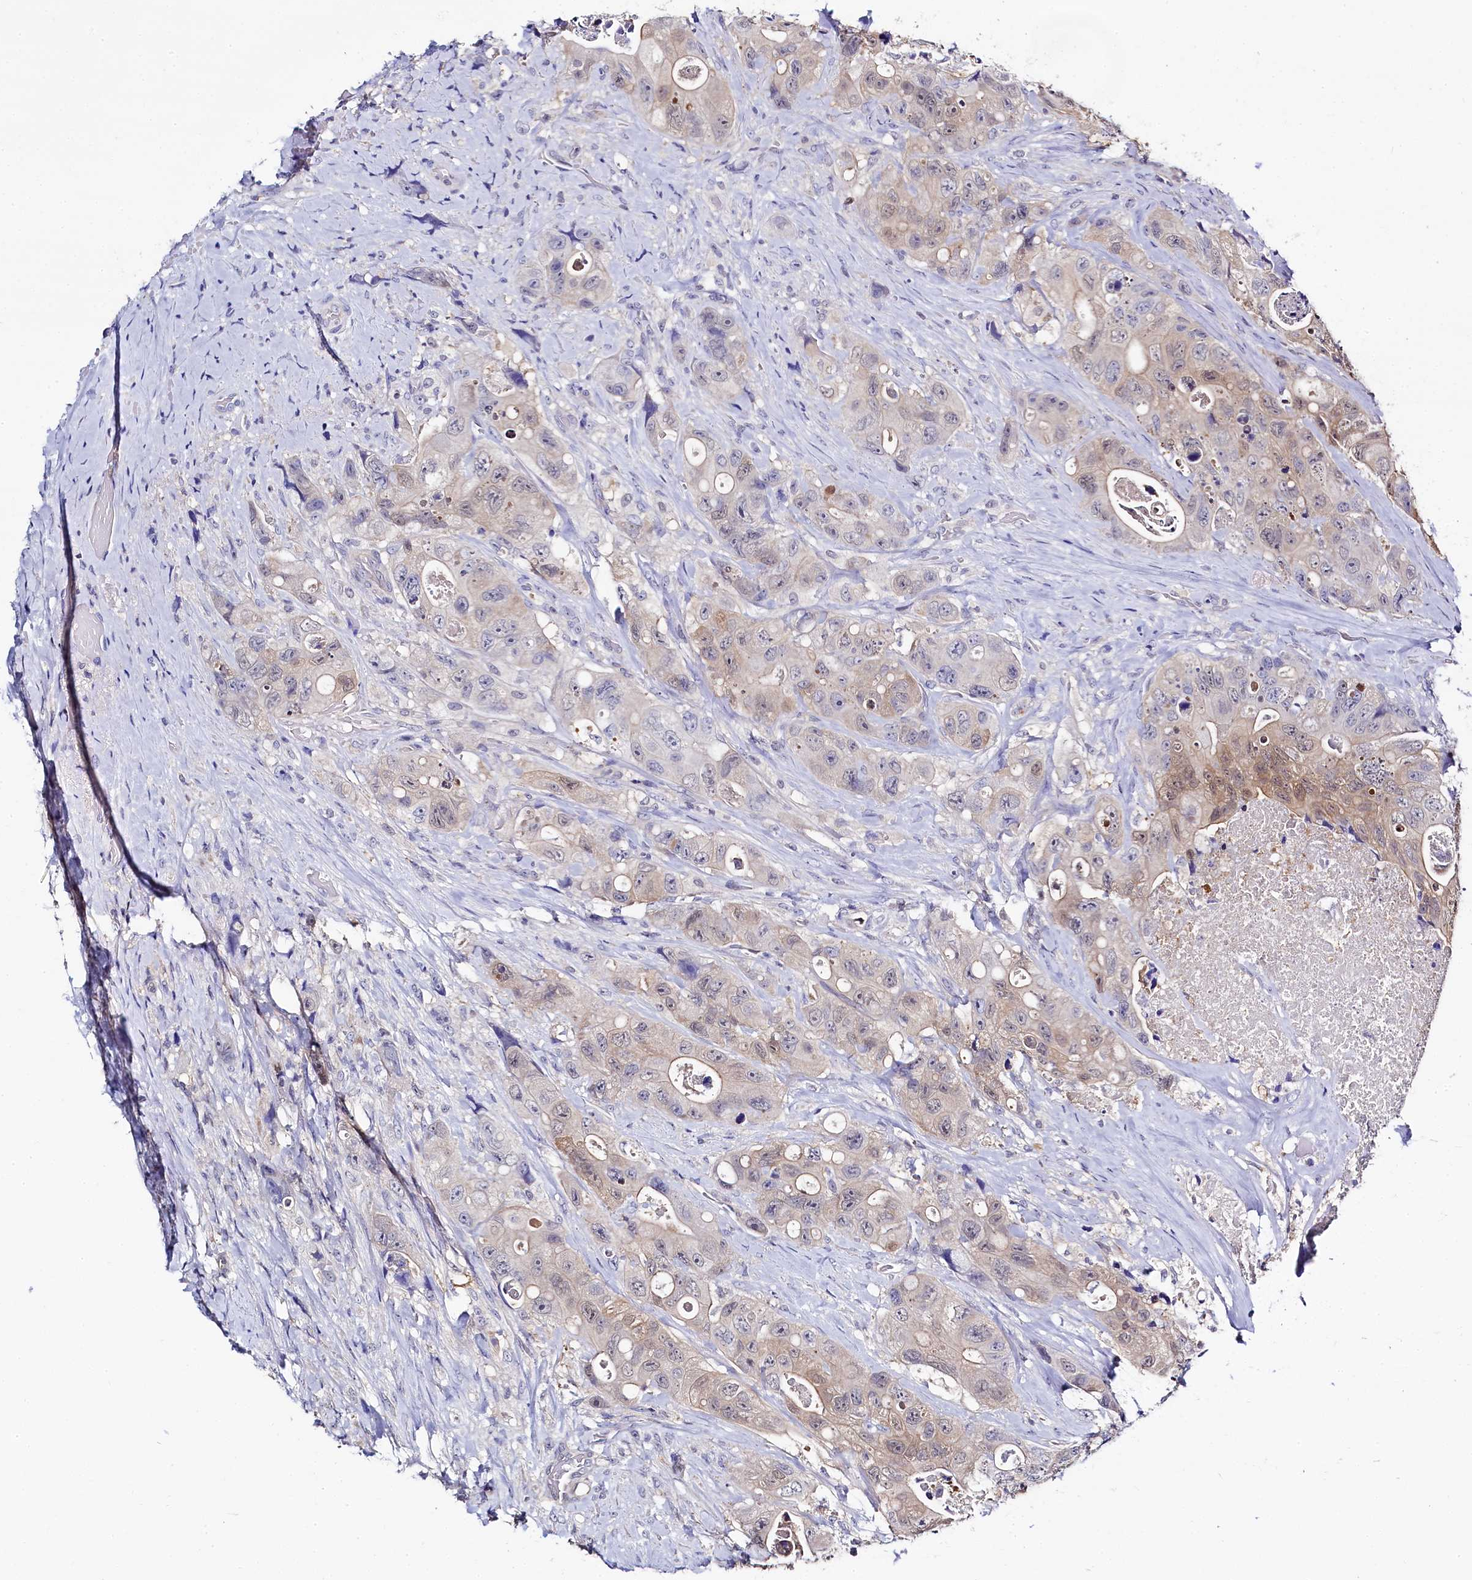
{"staining": {"intensity": "weak", "quantity": "<25%", "location": "cytoplasmic/membranous,nuclear"}, "tissue": "colorectal cancer", "cell_type": "Tumor cells", "image_type": "cancer", "snomed": [{"axis": "morphology", "description": "Adenocarcinoma, NOS"}, {"axis": "topography", "description": "Colon"}], "caption": "Histopathology image shows no protein expression in tumor cells of colorectal cancer tissue.", "gene": "C11orf54", "patient": {"sex": "female", "age": 46}}